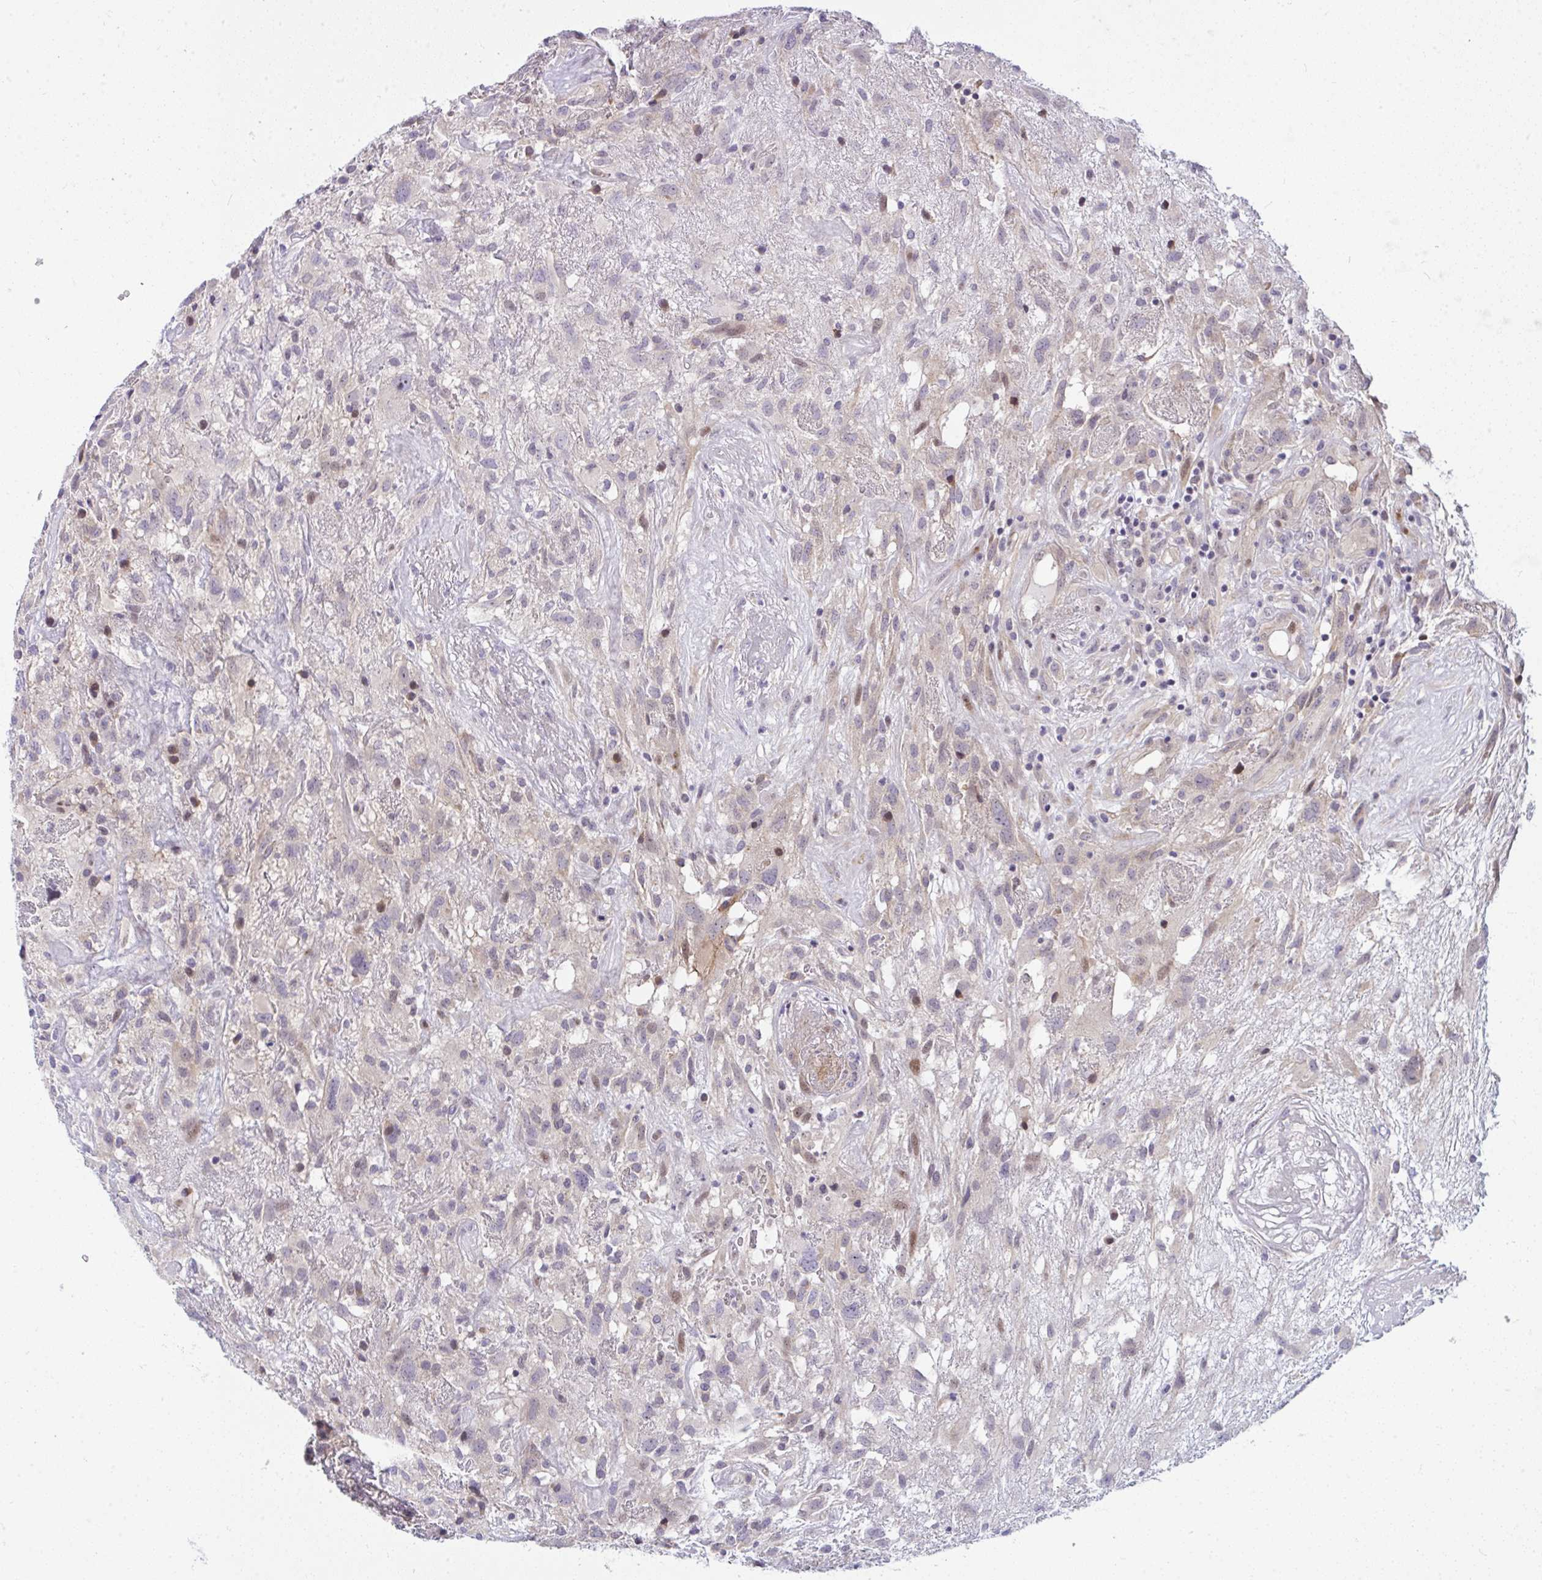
{"staining": {"intensity": "weak", "quantity": "<25%", "location": "cytoplasmic/membranous"}, "tissue": "glioma", "cell_type": "Tumor cells", "image_type": "cancer", "snomed": [{"axis": "morphology", "description": "Glioma, malignant, High grade"}, {"axis": "topography", "description": "Brain"}], "caption": "An immunohistochemistry micrograph of glioma is shown. There is no staining in tumor cells of glioma.", "gene": "NFXL1", "patient": {"sex": "male", "age": 46}}